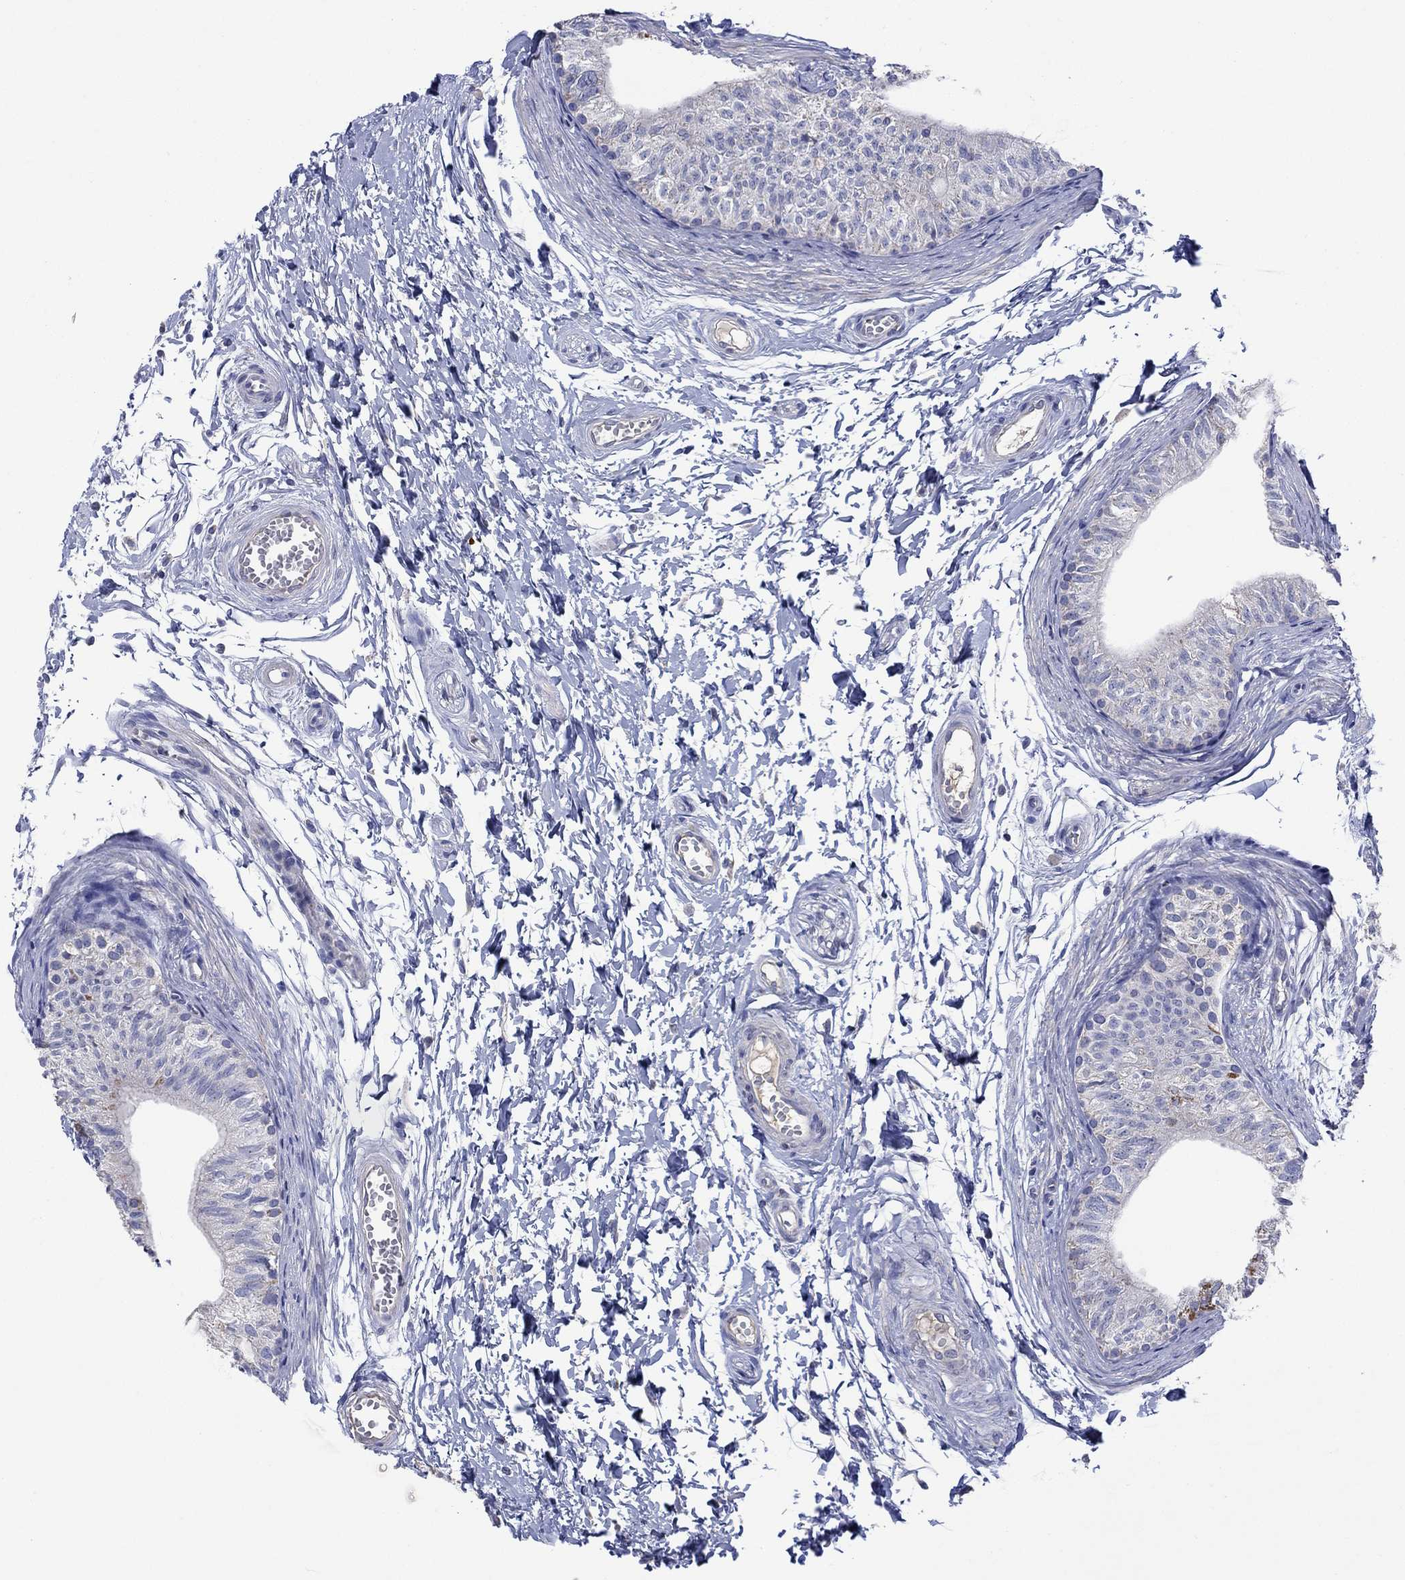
{"staining": {"intensity": "negative", "quantity": "none", "location": "none"}, "tissue": "epididymis", "cell_type": "Glandular cells", "image_type": "normal", "snomed": [{"axis": "morphology", "description": "Normal tissue, NOS"}, {"axis": "topography", "description": "Epididymis"}], "caption": "DAB (3,3'-diaminobenzidine) immunohistochemical staining of unremarkable human epididymis demonstrates no significant expression in glandular cells.", "gene": "CLVS1", "patient": {"sex": "male", "age": 22}}